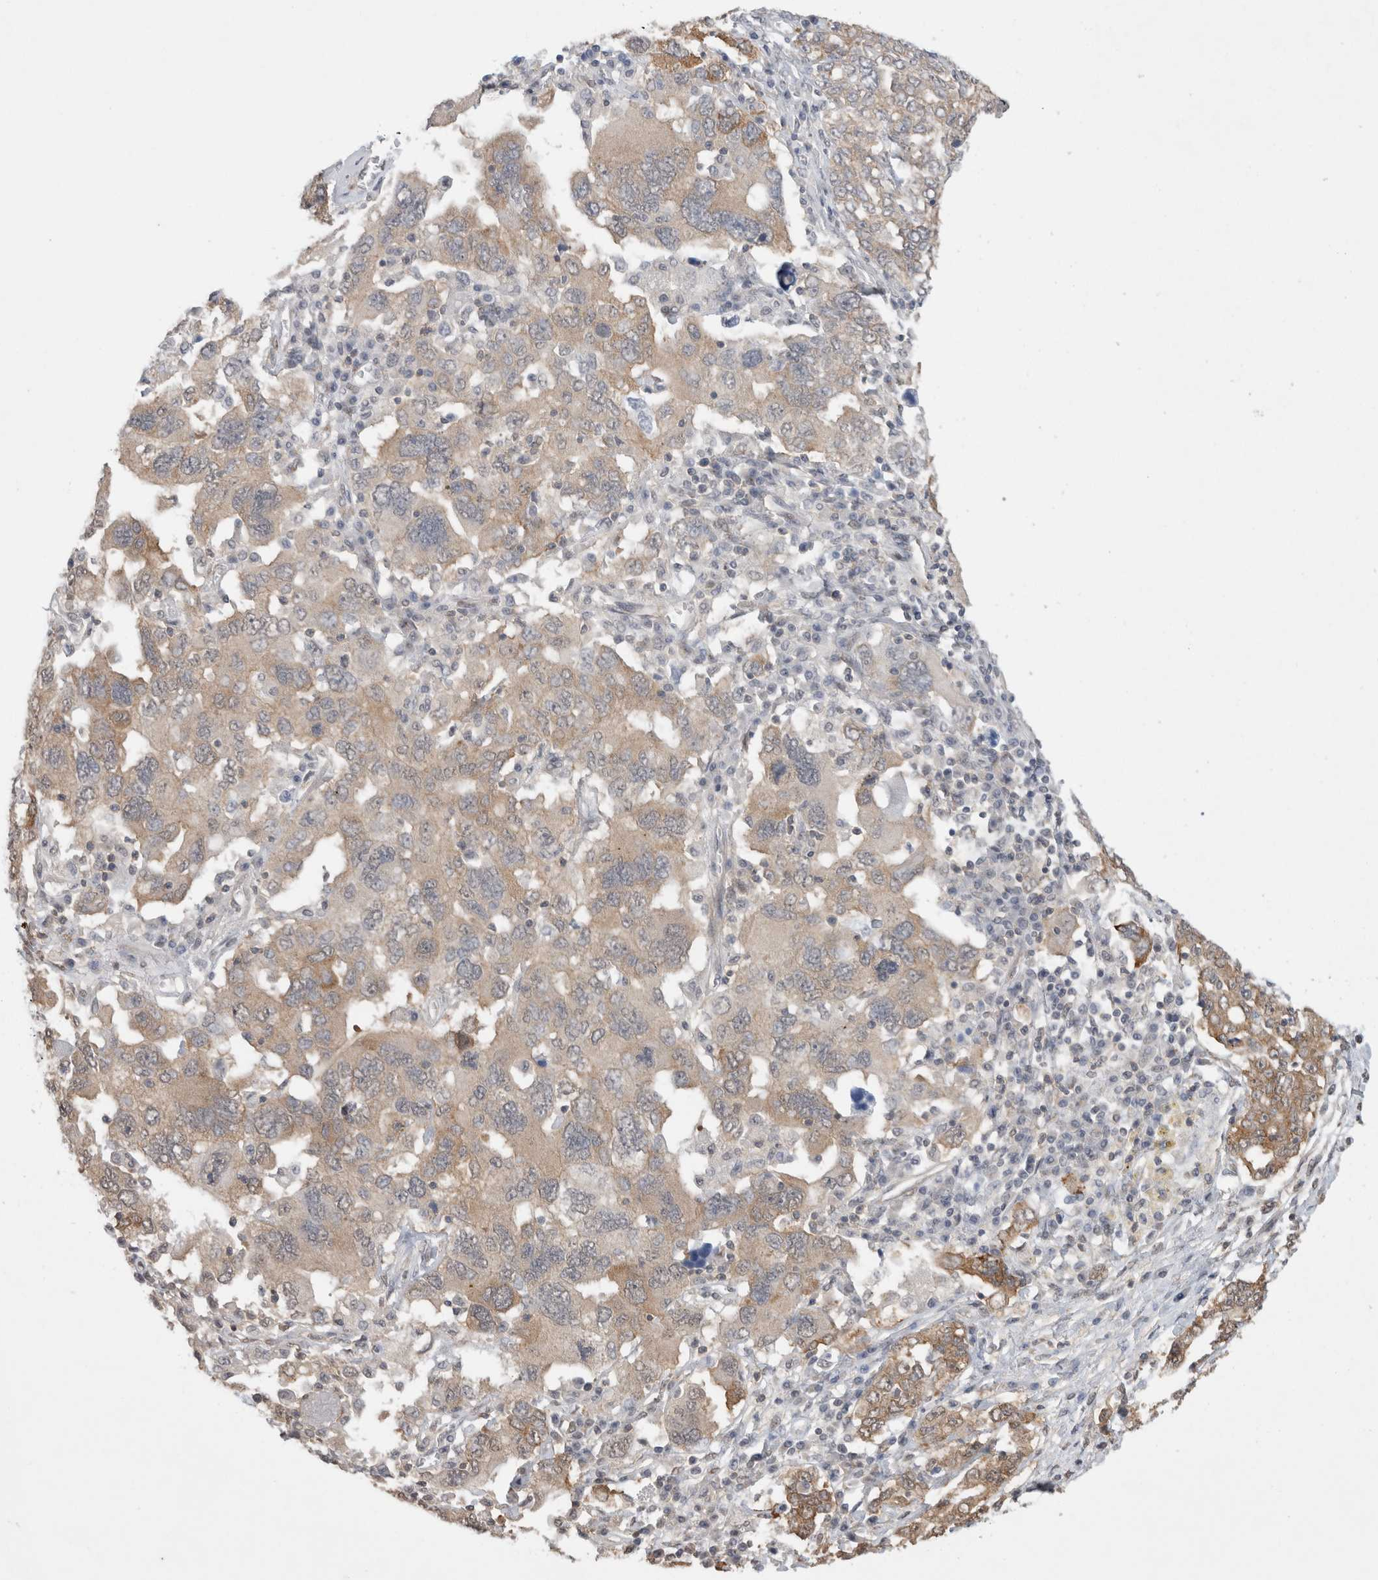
{"staining": {"intensity": "moderate", "quantity": ">75%", "location": "cytoplasmic/membranous"}, "tissue": "ovarian cancer", "cell_type": "Tumor cells", "image_type": "cancer", "snomed": [{"axis": "morphology", "description": "Carcinoma, endometroid"}, {"axis": "topography", "description": "Ovary"}], "caption": "Tumor cells show moderate cytoplasmic/membranous positivity in approximately >75% of cells in endometroid carcinoma (ovarian). (brown staining indicates protein expression, while blue staining denotes nuclei).", "gene": "WIPF2", "patient": {"sex": "female", "age": 62}}